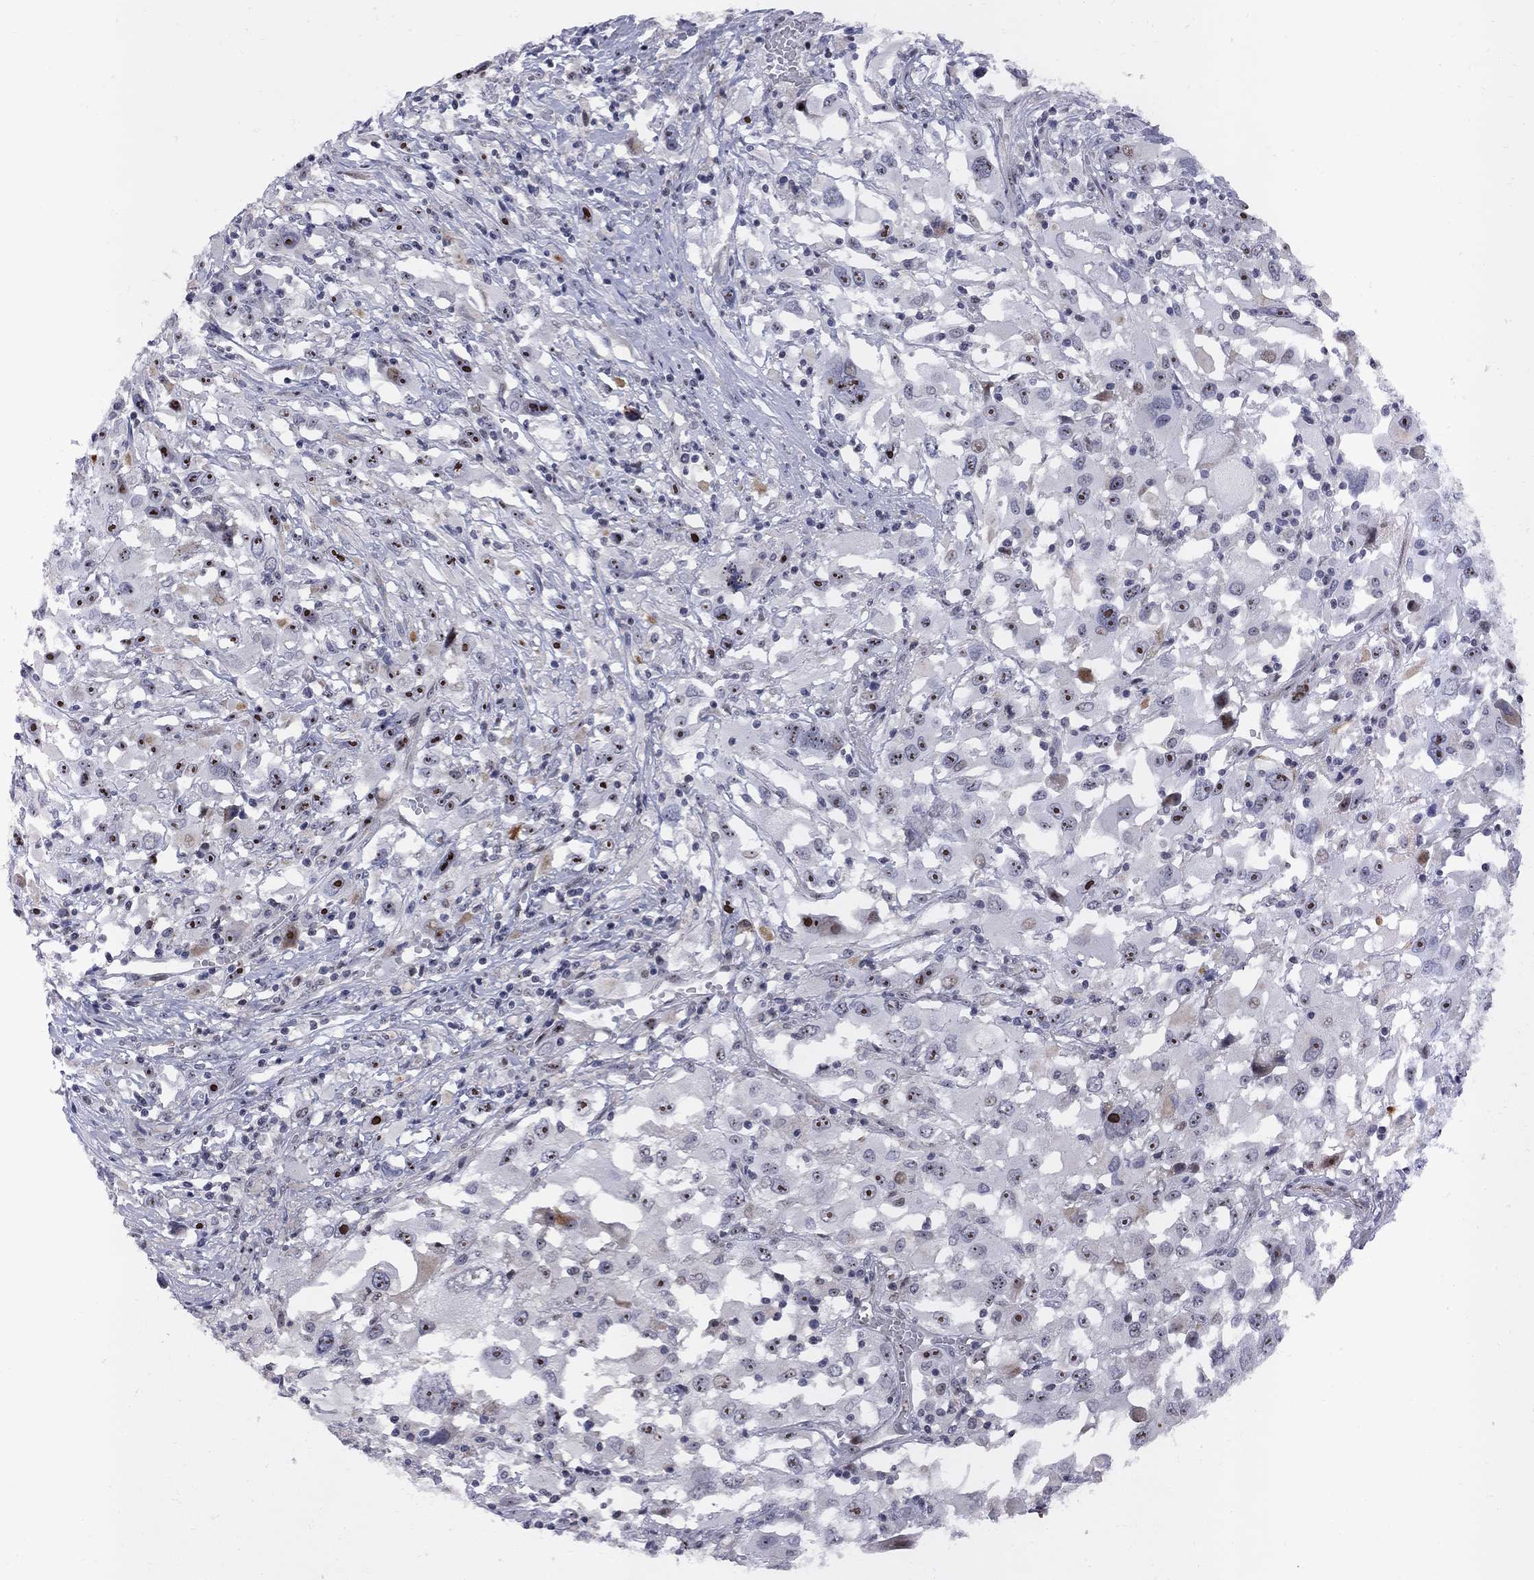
{"staining": {"intensity": "strong", "quantity": "25%-75%", "location": "nuclear"}, "tissue": "melanoma", "cell_type": "Tumor cells", "image_type": "cancer", "snomed": [{"axis": "morphology", "description": "Malignant melanoma, Metastatic site"}, {"axis": "topography", "description": "Soft tissue"}], "caption": "DAB immunohistochemical staining of malignant melanoma (metastatic site) exhibits strong nuclear protein staining in approximately 25%-75% of tumor cells. Ihc stains the protein of interest in brown and the nuclei are stained blue.", "gene": "DHX33", "patient": {"sex": "male", "age": 50}}